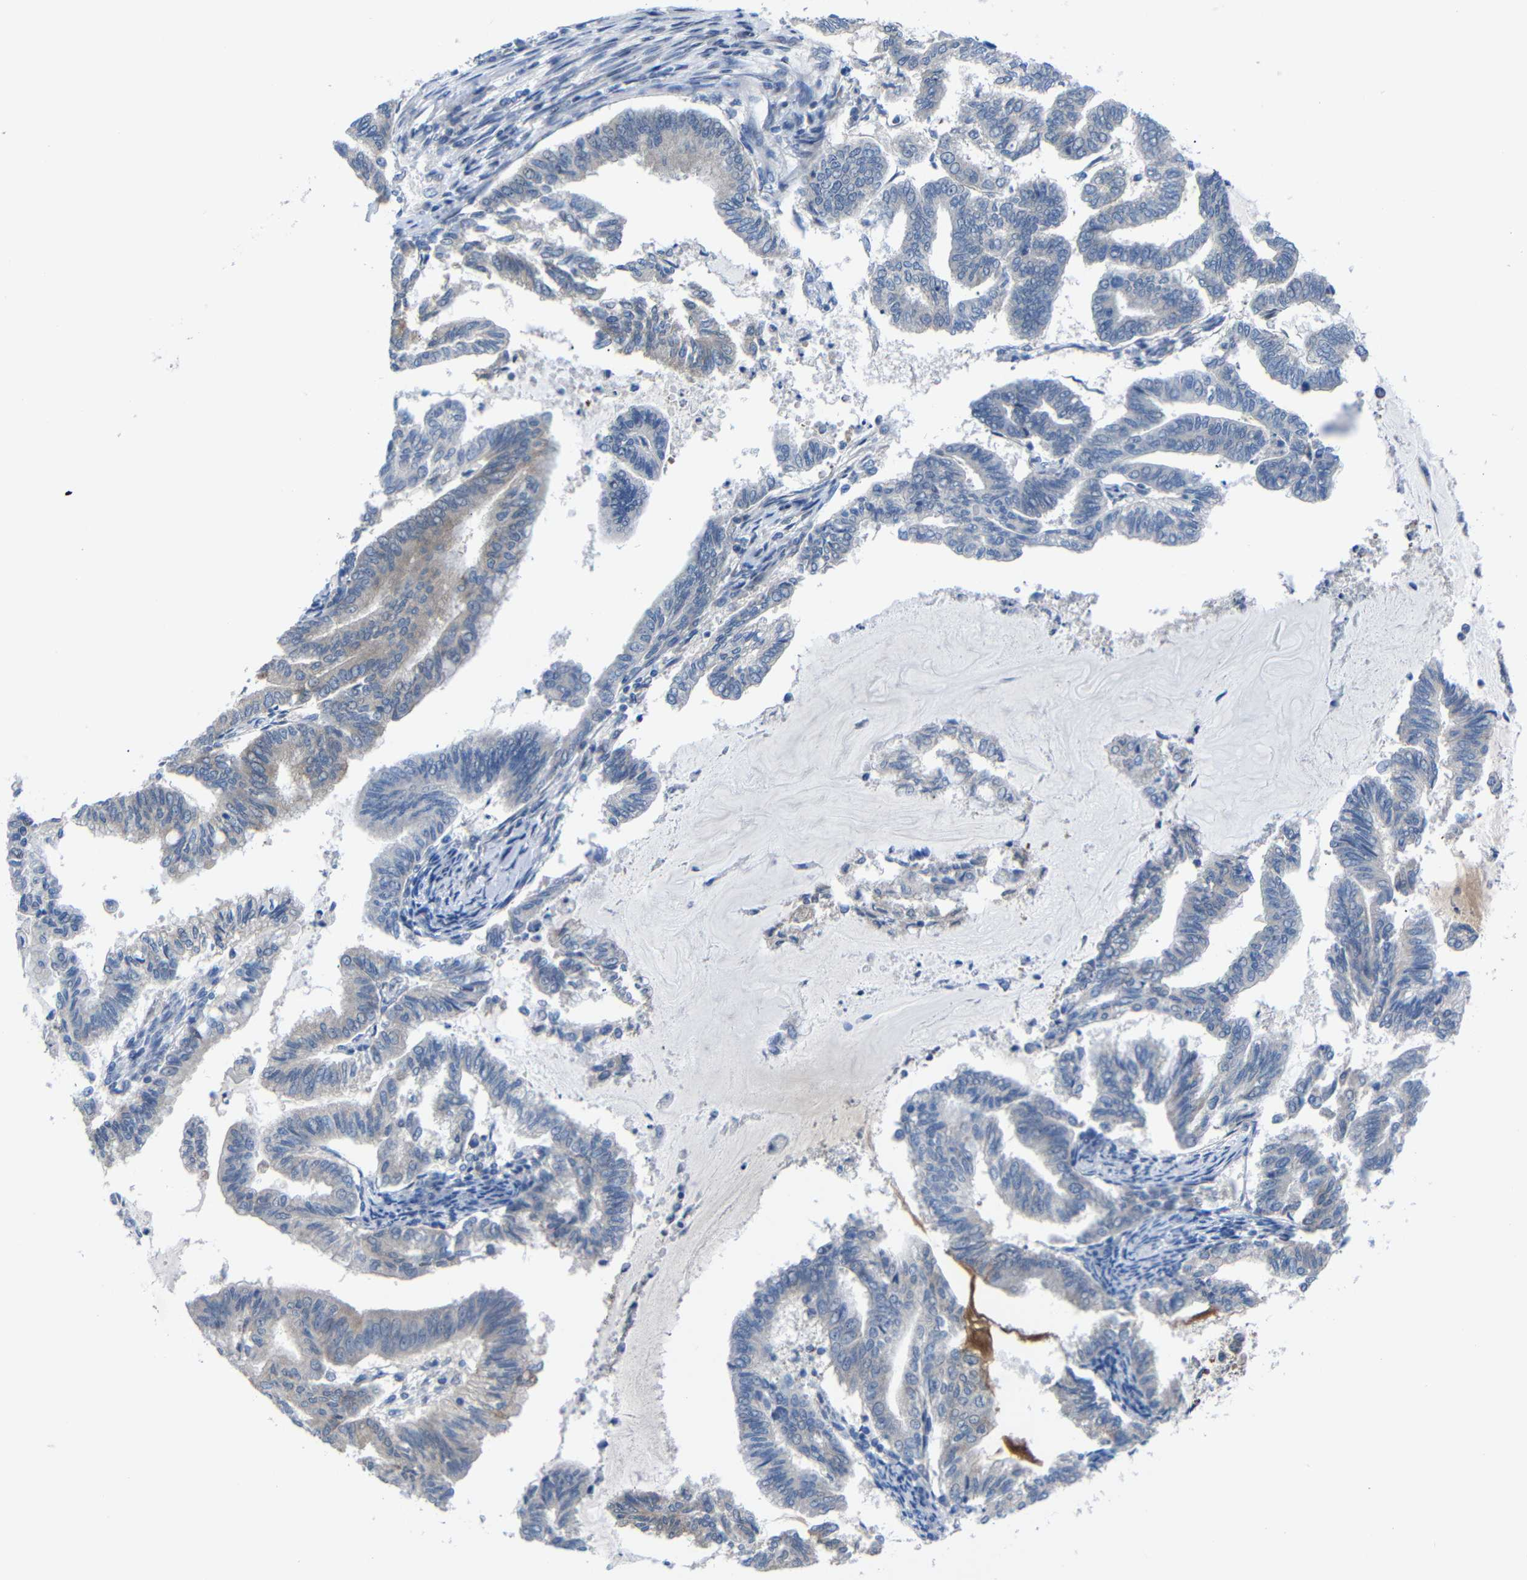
{"staining": {"intensity": "negative", "quantity": "none", "location": "none"}, "tissue": "endometrial cancer", "cell_type": "Tumor cells", "image_type": "cancer", "snomed": [{"axis": "morphology", "description": "Adenocarcinoma, NOS"}, {"axis": "topography", "description": "Endometrium"}], "caption": "The IHC photomicrograph has no significant positivity in tumor cells of endometrial cancer (adenocarcinoma) tissue. Brightfield microscopy of immunohistochemistry (IHC) stained with DAB (brown) and hematoxylin (blue), captured at high magnification.", "gene": "CMTM1", "patient": {"sex": "female", "age": 79}}